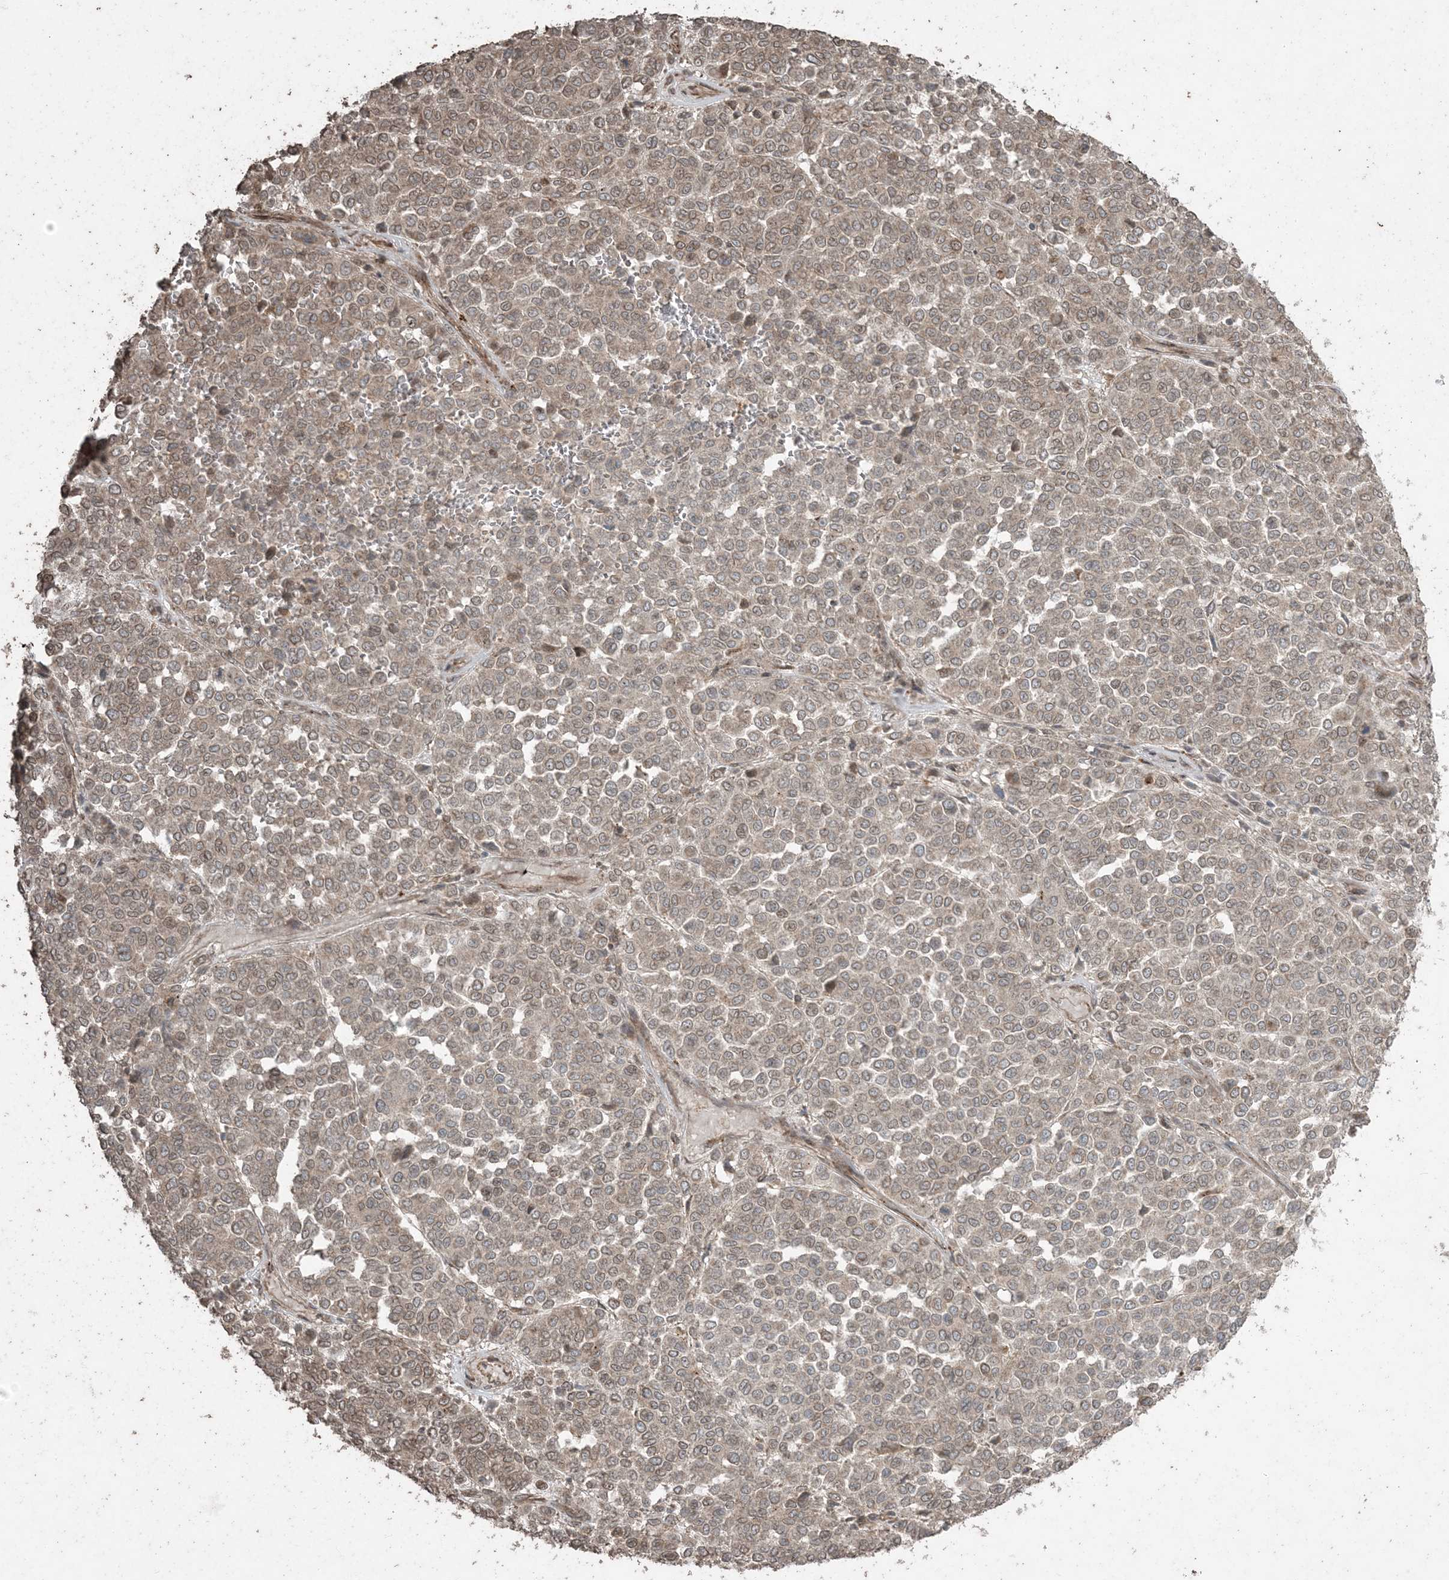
{"staining": {"intensity": "weak", "quantity": "25%-75%", "location": "cytoplasmic/membranous,nuclear"}, "tissue": "melanoma", "cell_type": "Tumor cells", "image_type": "cancer", "snomed": [{"axis": "morphology", "description": "Malignant melanoma, Metastatic site"}, {"axis": "topography", "description": "Pancreas"}], "caption": "About 25%-75% of tumor cells in human malignant melanoma (metastatic site) demonstrate weak cytoplasmic/membranous and nuclear protein staining as visualized by brown immunohistochemical staining.", "gene": "DDX19B", "patient": {"sex": "female", "age": 30}}